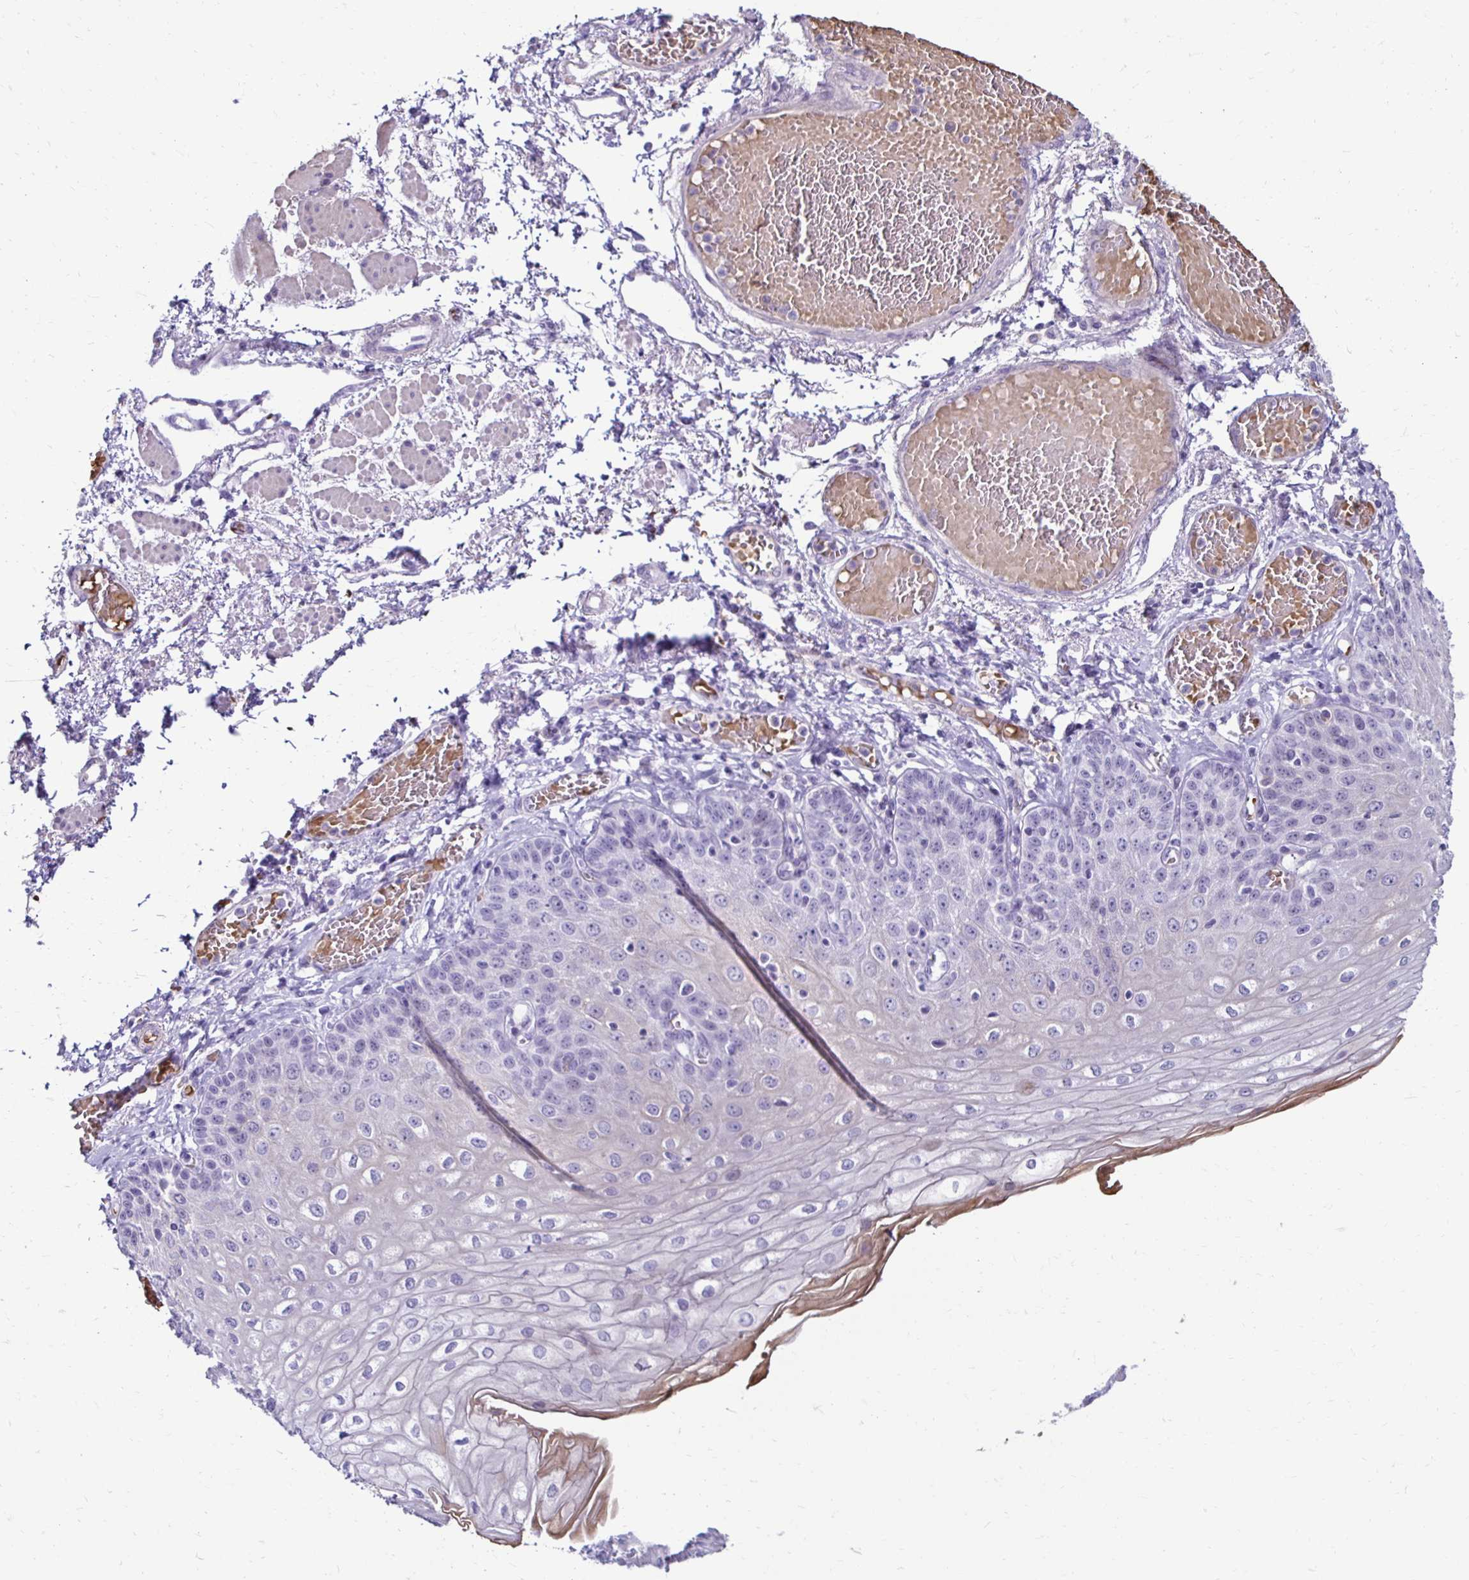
{"staining": {"intensity": "negative", "quantity": "none", "location": "none"}, "tissue": "esophagus", "cell_type": "Squamous epithelial cells", "image_type": "normal", "snomed": [{"axis": "morphology", "description": "Normal tissue, NOS"}, {"axis": "morphology", "description": "Adenocarcinoma, NOS"}, {"axis": "topography", "description": "Esophagus"}], "caption": "There is no significant positivity in squamous epithelial cells of esophagus. Brightfield microscopy of immunohistochemistry (IHC) stained with DAB (3,3'-diaminobenzidine) (brown) and hematoxylin (blue), captured at high magnification.", "gene": "RHBDL3", "patient": {"sex": "male", "age": 81}}